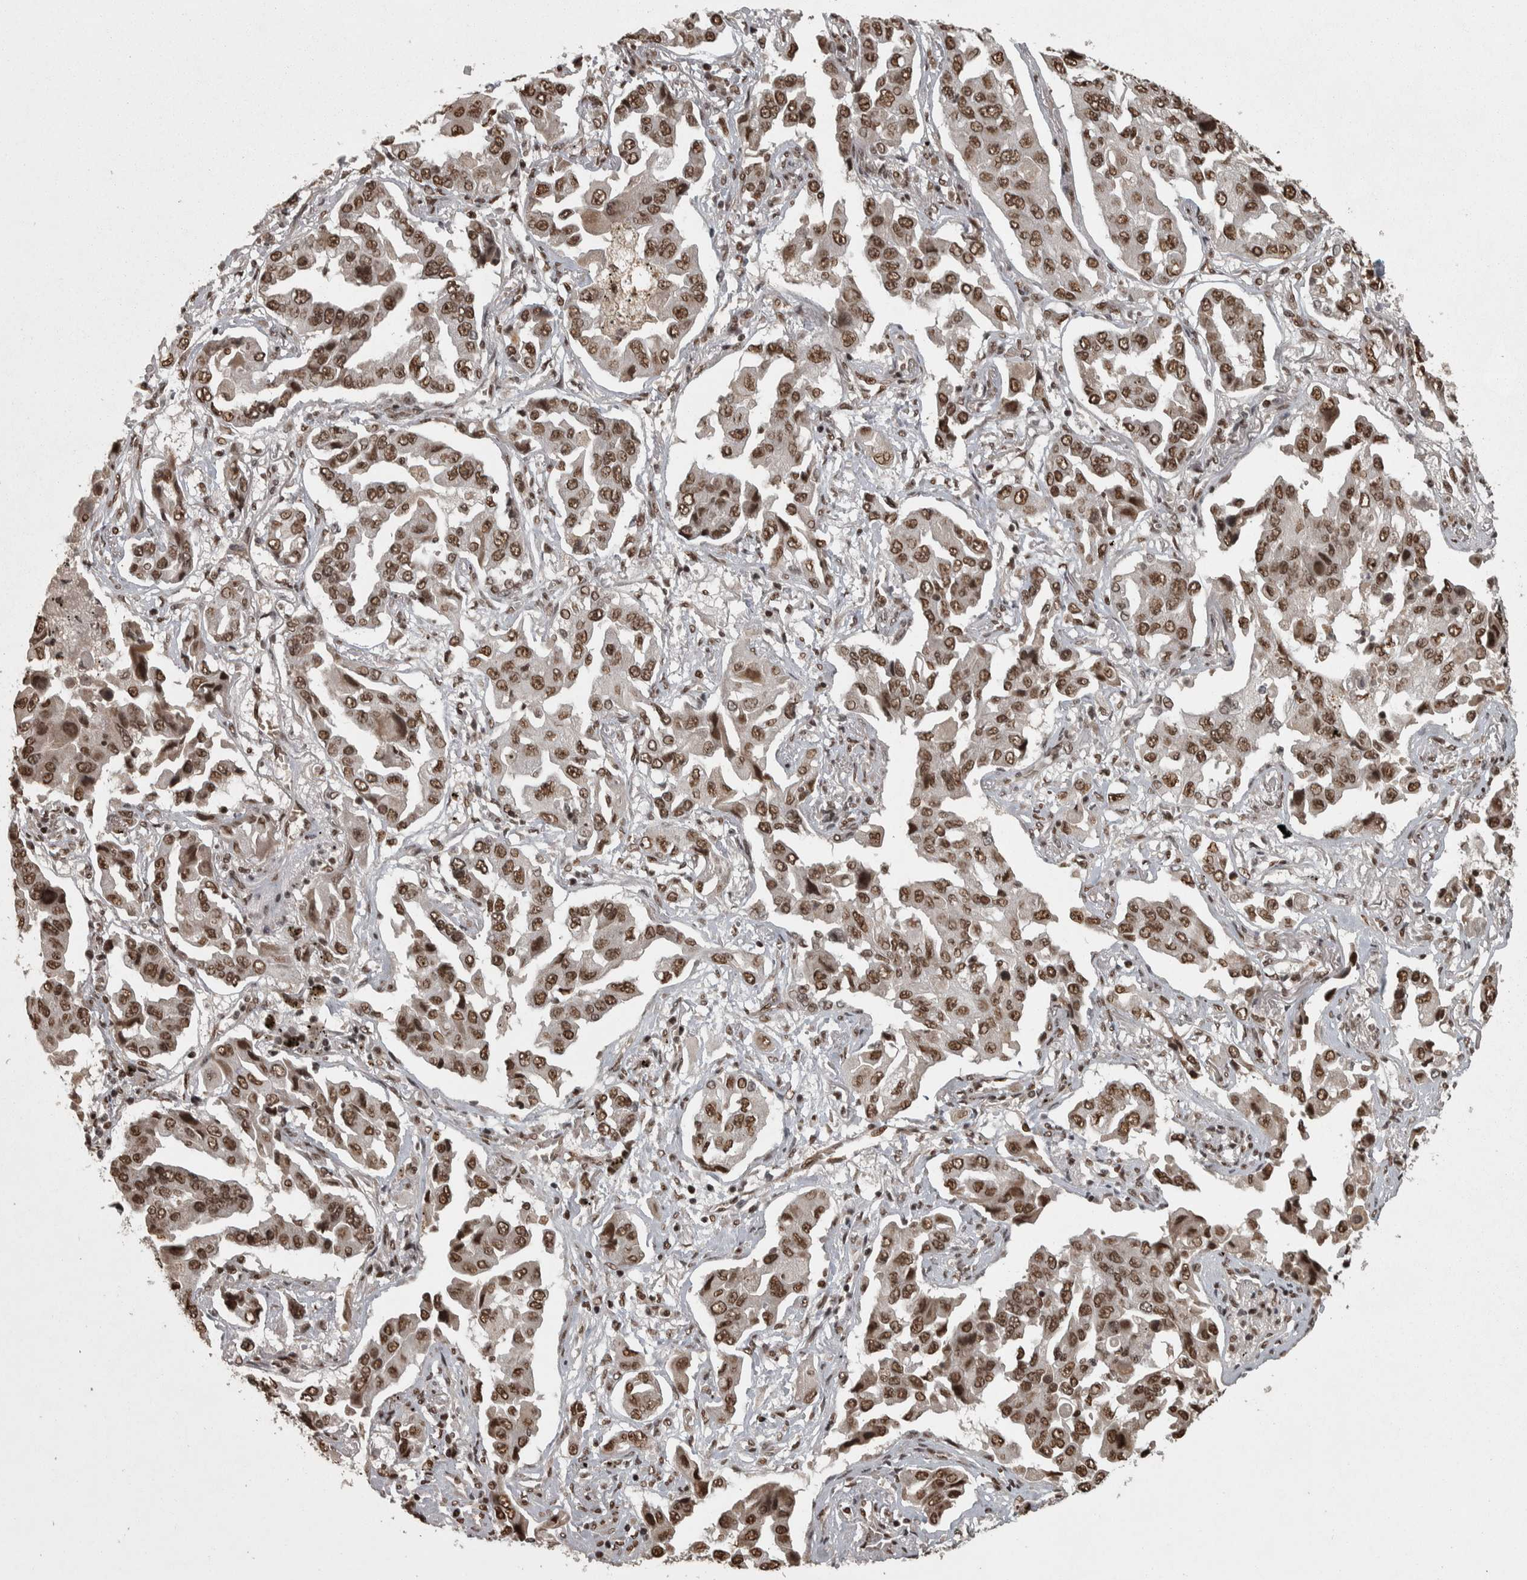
{"staining": {"intensity": "strong", "quantity": ">75%", "location": "nuclear"}, "tissue": "lung cancer", "cell_type": "Tumor cells", "image_type": "cancer", "snomed": [{"axis": "morphology", "description": "Adenocarcinoma, NOS"}, {"axis": "topography", "description": "Lung"}], "caption": "Lung adenocarcinoma tissue shows strong nuclear staining in about >75% of tumor cells The protein is stained brown, and the nuclei are stained in blue (DAB (3,3'-diaminobenzidine) IHC with brightfield microscopy, high magnification).", "gene": "ZFHX4", "patient": {"sex": "female", "age": 65}}